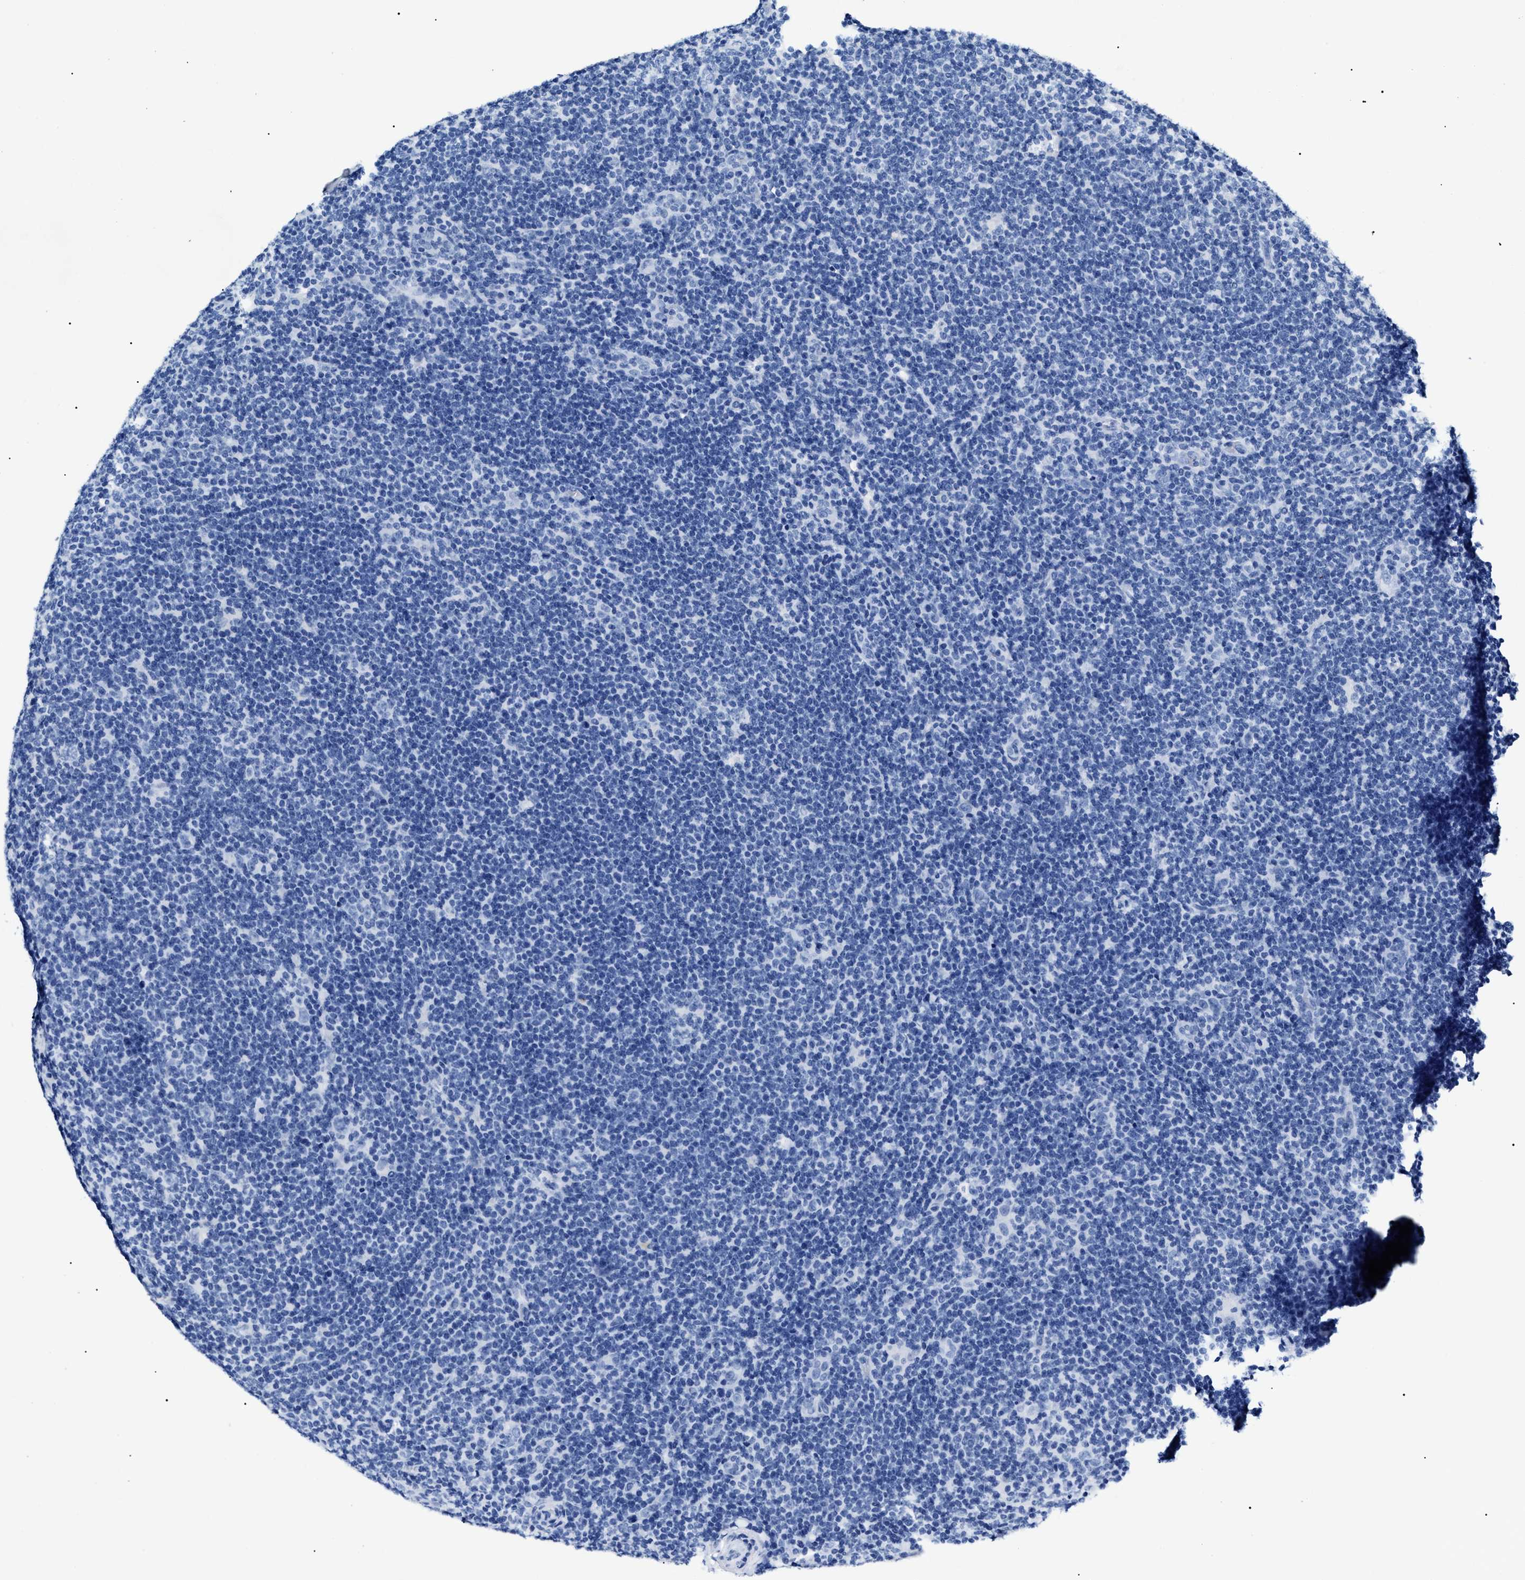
{"staining": {"intensity": "negative", "quantity": "none", "location": "none"}, "tissue": "lymphoma", "cell_type": "Tumor cells", "image_type": "cancer", "snomed": [{"axis": "morphology", "description": "Hodgkin's disease, NOS"}, {"axis": "topography", "description": "Lymph node"}], "caption": "This is an IHC histopathology image of human lymphoma. There is no staining in tumor cells.", "gene": "LRRC8E", "patient": {"sex": "female", "age": 57}}